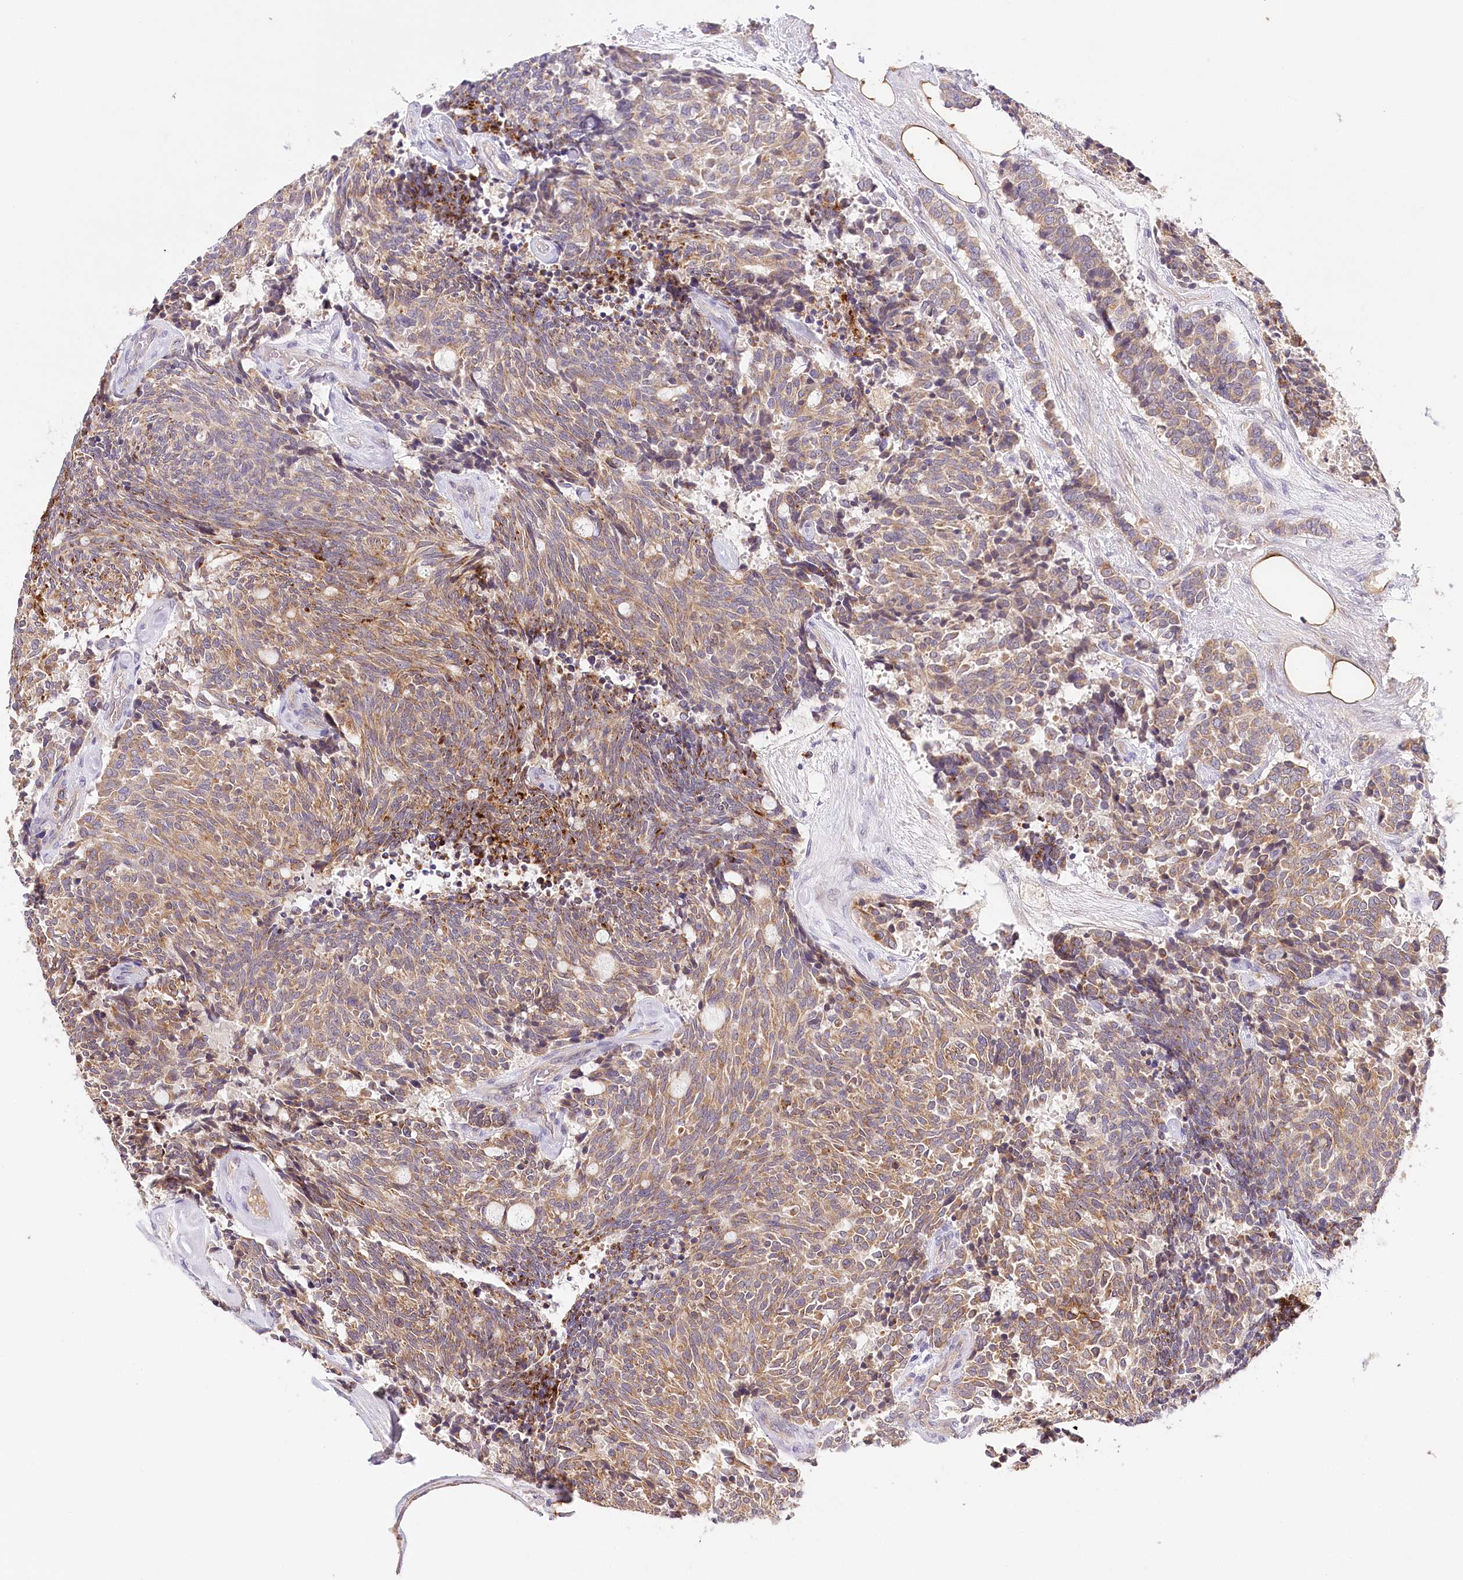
{"staining": {"intensity": "moderate", "quantity": ">75%", "location": "cytoplasmic/membranous"}, "tissue": "carcinoid", "cell_type": "Tumor cells", "image_type": "cancer", "snomed": [{"axis": "morphology", "description": "Carcinoid, malignant, NOS"}, {"axis": "topography", "description": "Pancreas"}], "caption": "High-power microscopy captured an immunohistochemistry (IHC) image of malignant carcinoid, revealing moderate cytoplasmic/membranous staining in about >75% of tumor cells.", "gene": "LSS", "patient": {"sex": "female", "age": 54}}